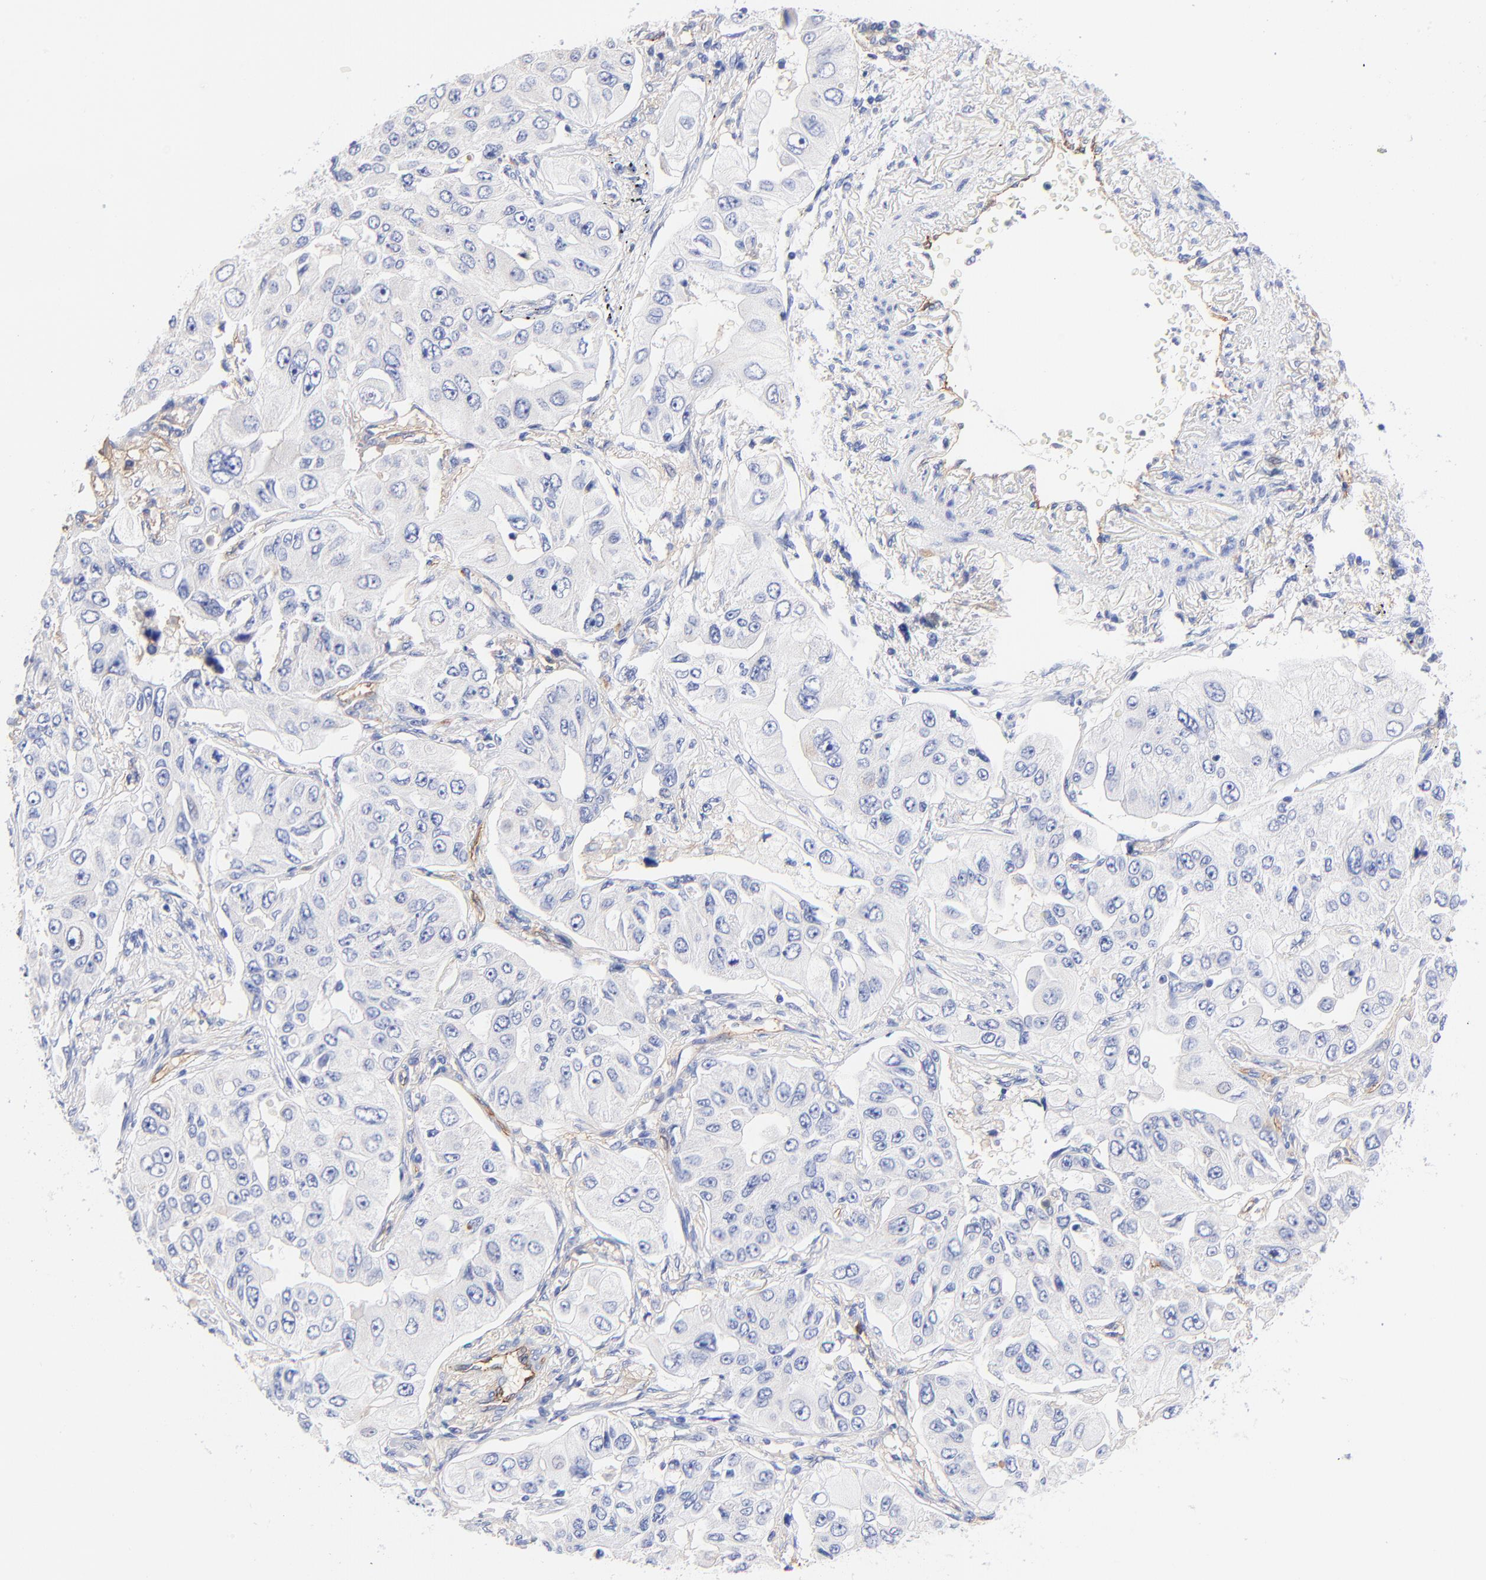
{"staining": {"intensity": "negative", "quantity": "none", "location": "none"}, "tissue": "lung cancer", "cell_type": "Tumor cells", "image_type": "cancer", "snomed": [{"axis": "morphology", "description": "Adenocarcinoma, NOS"}, {"axis": "topography", "description": "Lung"}], "caption": "This image is of lung cancer stained with IHC to label a protein in brown with the nuclei are counter-stained blue. There is no expression in tumor cells.", "gene": "SLC44A2", "patient": {"sex": "male", "age": 84}}